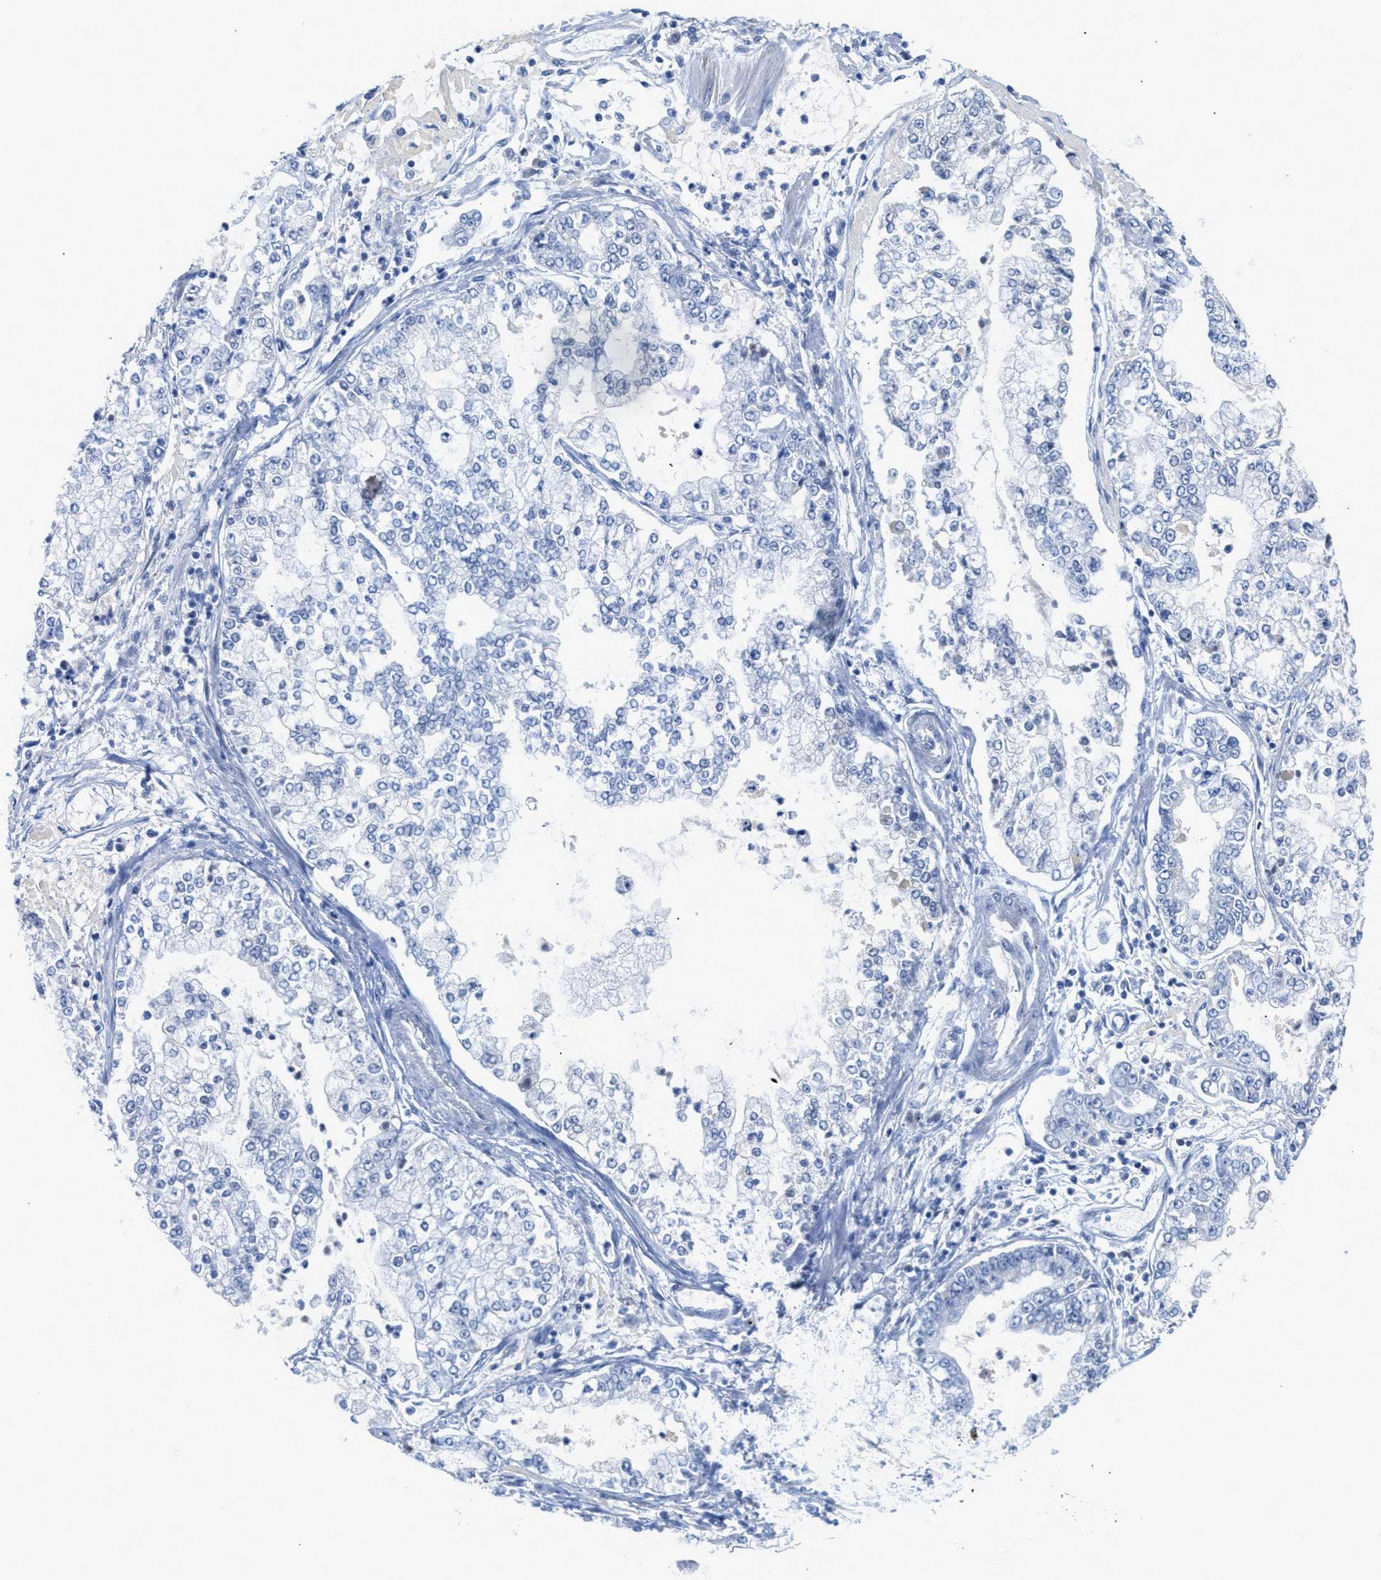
{"staining": {"intensity": "negative", "quantity": "none", "location": "none"}, "tissue": "stomach cancer", "cell_type": "Tumor cells", "image_type": "cancer", "snomed": [{"axis": "morphology", "description": "Adenocarcinoma, NOS"}, {"axis": "topography", "description": "Stomach"}], "caption": "Tumor cells are negative for protein expression in human stomach cancer. (Brightfield microscopy of DAB (3,3'-diaminobenzidine) immunohistochemistry at high magnification).", "gene": "HSF2", "patient": {"sex": "male", "age": 76}}